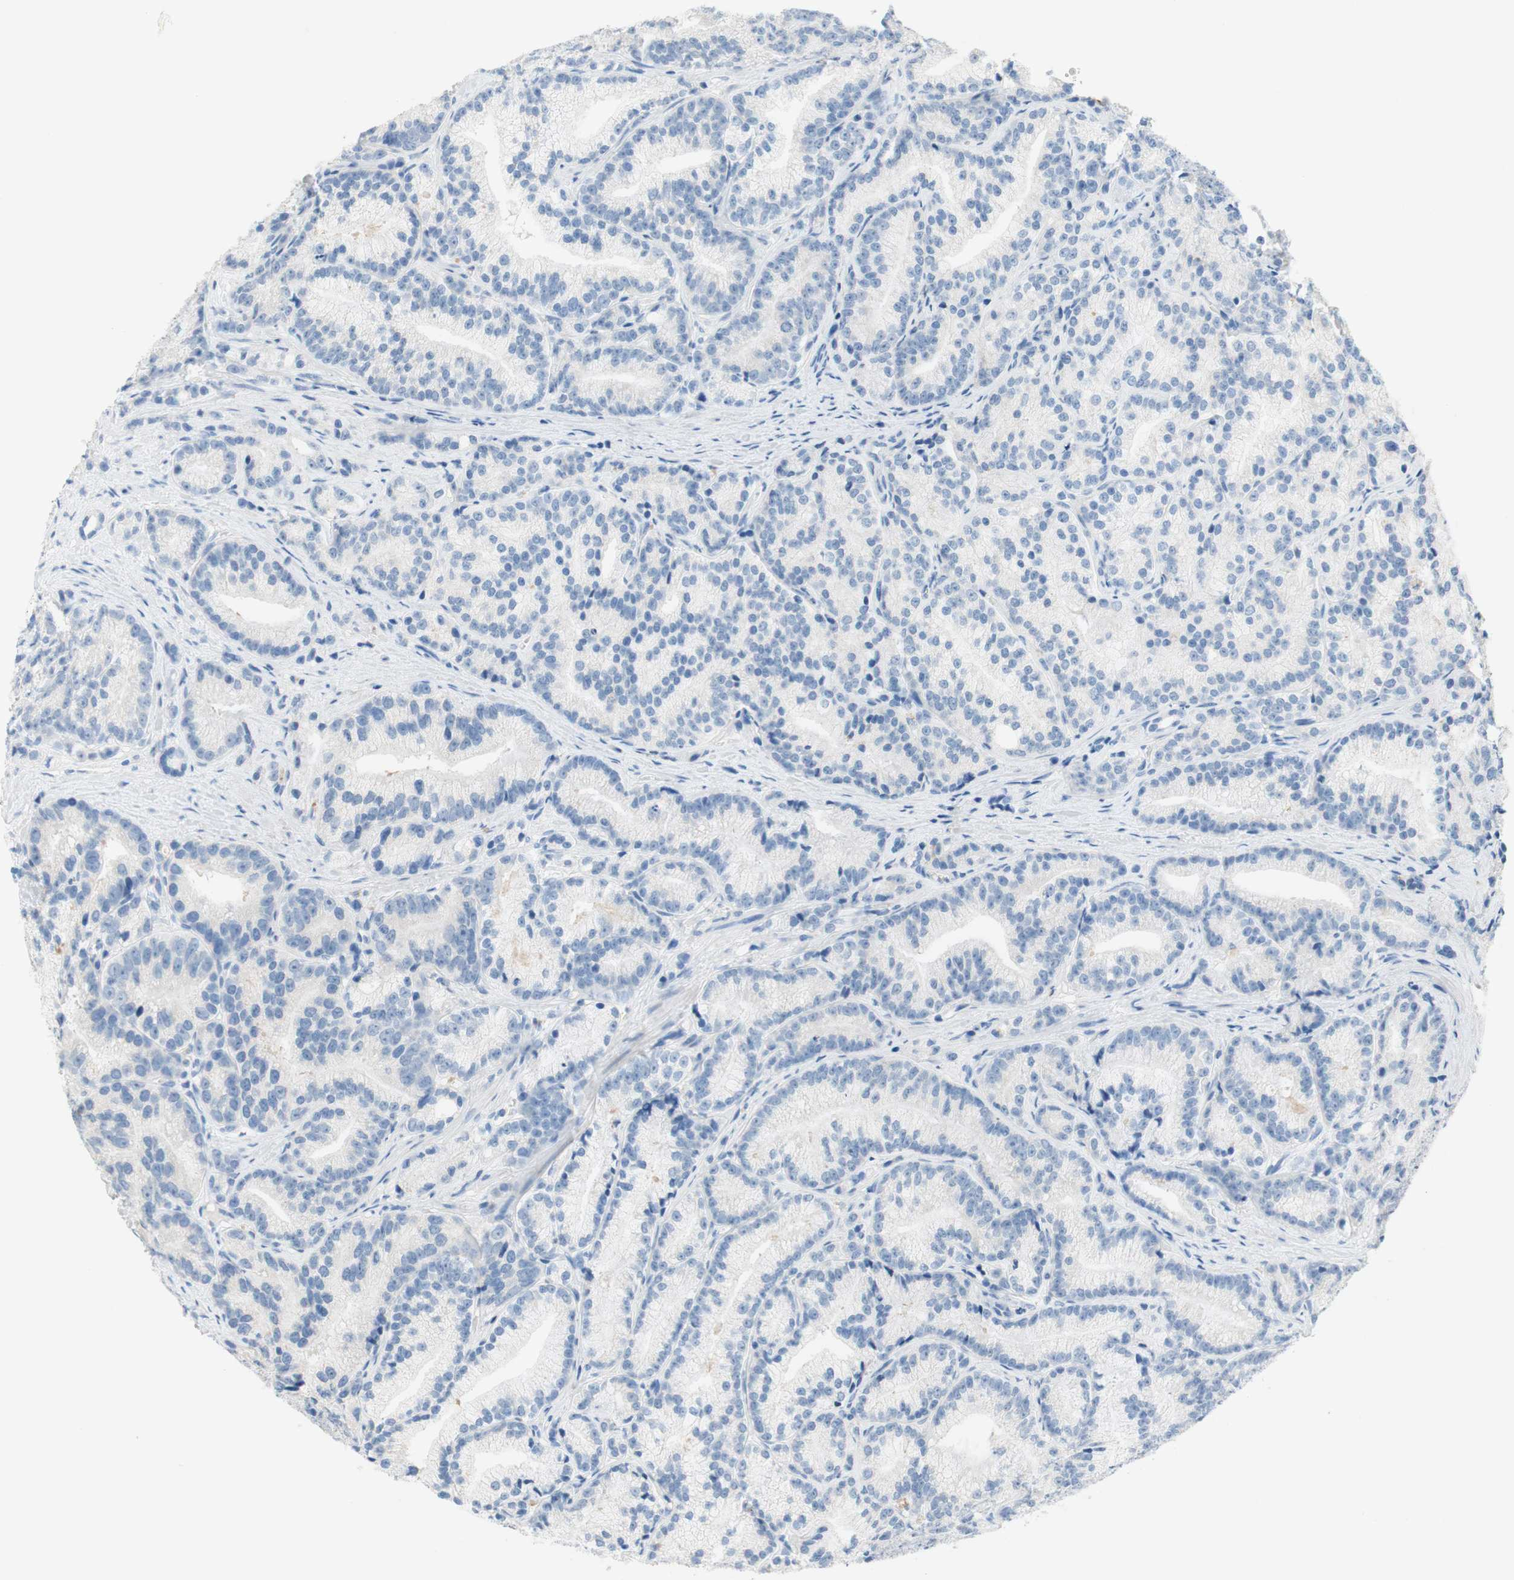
{"staining": {"intensity": "negative", "quantity": "none", "location": "none"}, "tissue": "prostate cancer", "cell_type": "Tumor cells", "image_type": "cancer", "snomed": [{"axis": "morphology", "description": "Adenocarcinoma, Low grade"}, {"axis": "topography", "description": "Prostate"}], "caption": "This is an immunohistochemistry photomicrograph of prostate cancer. There is no positivity in tumor cells.", "gene": "POLR2J3", "patient": {"sex": "male", "age": 89}}